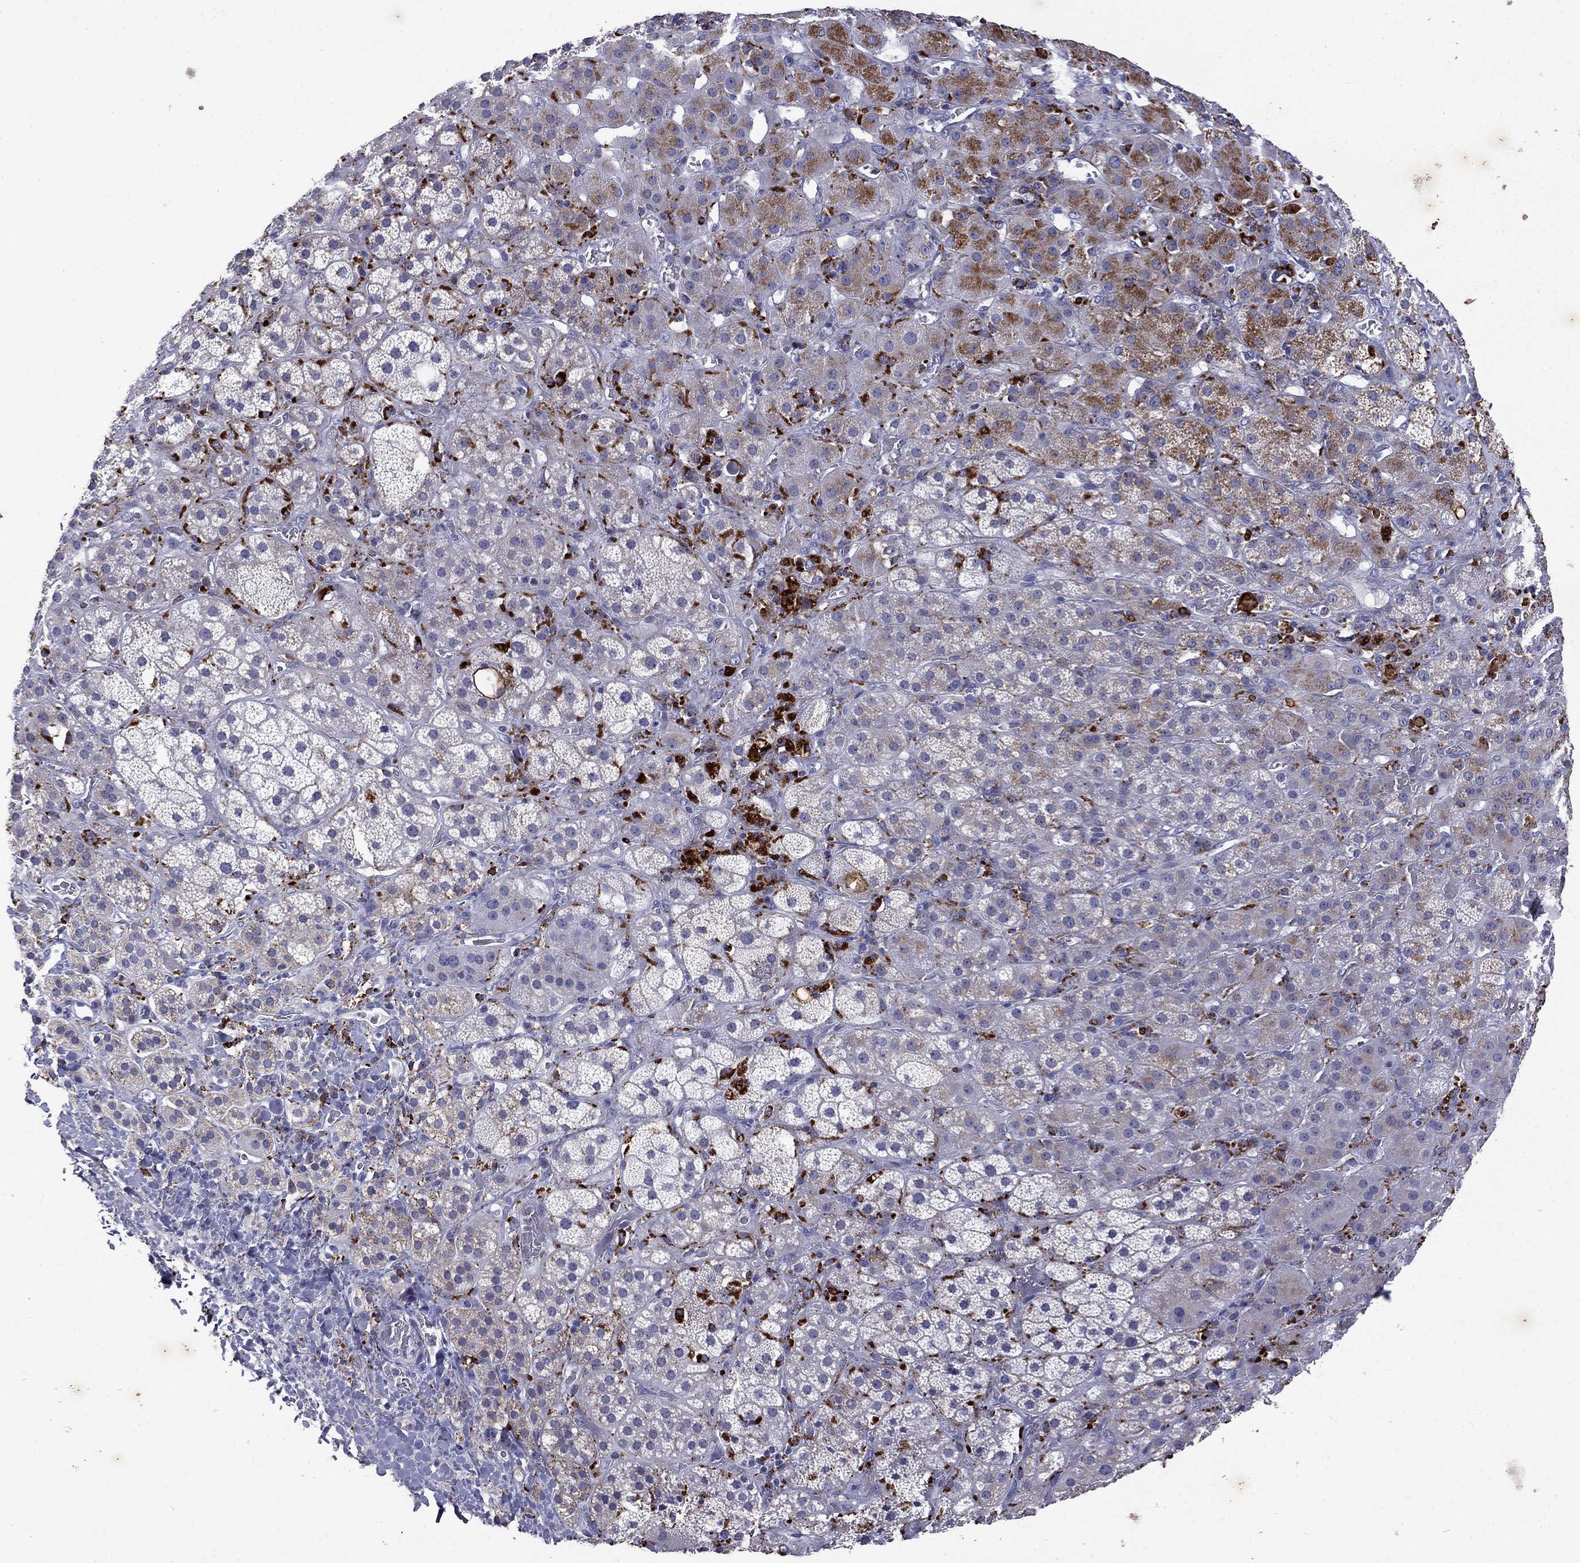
{"staining": {"intensity": "moderate", "quantity": "<25%", "location": "cytoplasmic/membranous"}, "tissue": "adrenal gland", "cell_type": "Glandular cells", "image_type": "normal", "snomed": [{"axis": "morphology", "description": "Normal tissue, NOS"}, {"axis": "topography", "description": "Adrenal gland"}], "caption": "Brown immunohistochemical staining in normal adrenal gland displays moderate cytoplasmic/membranous positivity in about <25% of glandular cells.", "gene": "MADCAM1", "patient": {"sex": "male", "age": 70}}